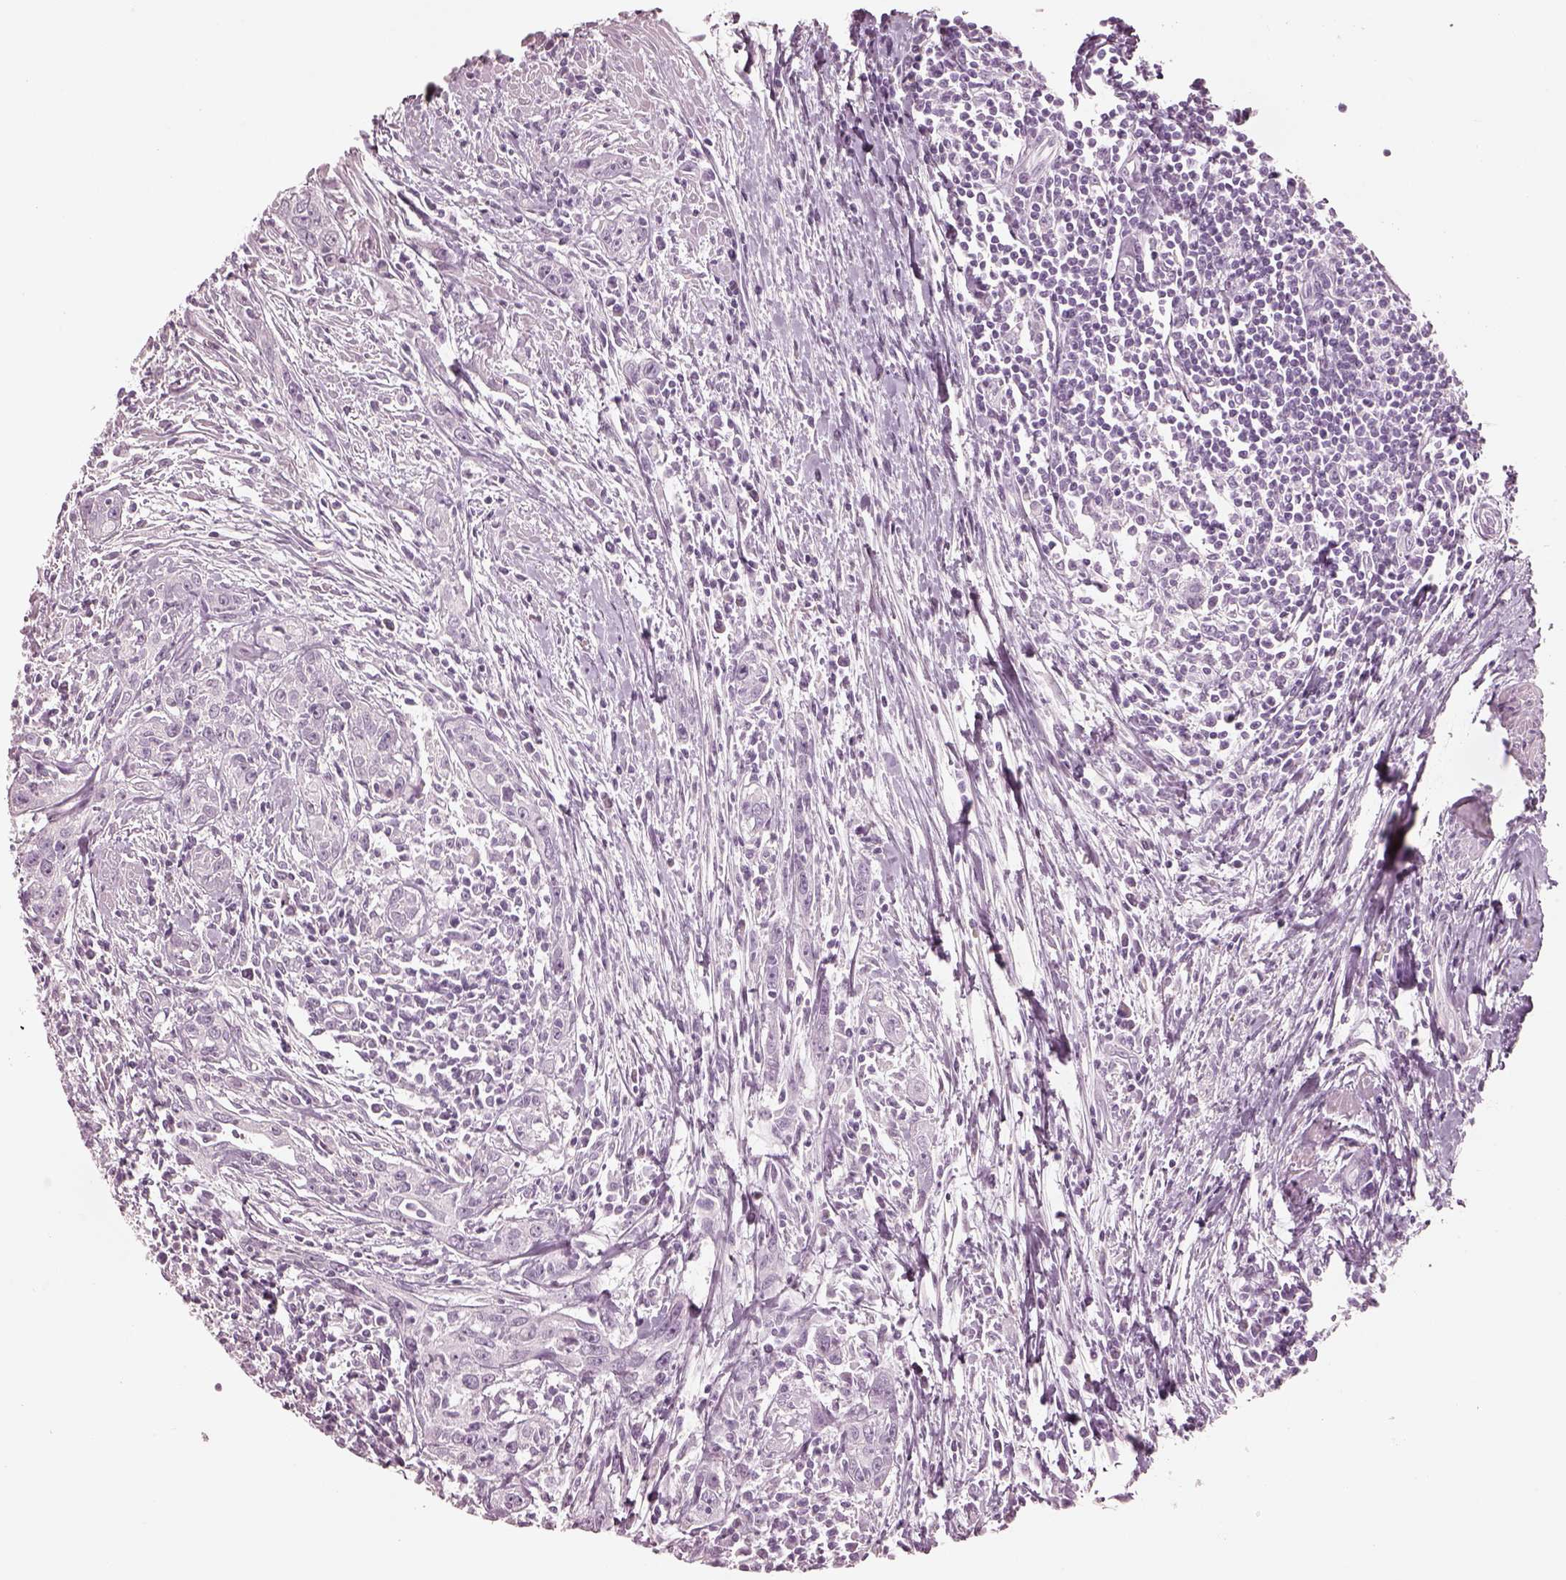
{"staining": {"intensity": "negative", "quantity": "none", "location": "none"}, "tissue": "urothelial cancer", "cell_type": "Tumor cells", "image_type": "cancer", "snomed": [{"axis": "morphology", "description": "Urothelial carcinoma, High grade"}, {"axis": "topography", "description": "Urinary bladder"}], "caption": "This is a micrograph of immunohistochemistry (IHC) staining of urothelial cancer, which shows no staining in tumor cells. The staining was performed using DAB to visualize the protein expression in brown, while the nuclei were stained in blue with hematoxylin (Magnification: 20x).", "gene": "CSH1", "patient": {"sex": "male", "age": 83}}